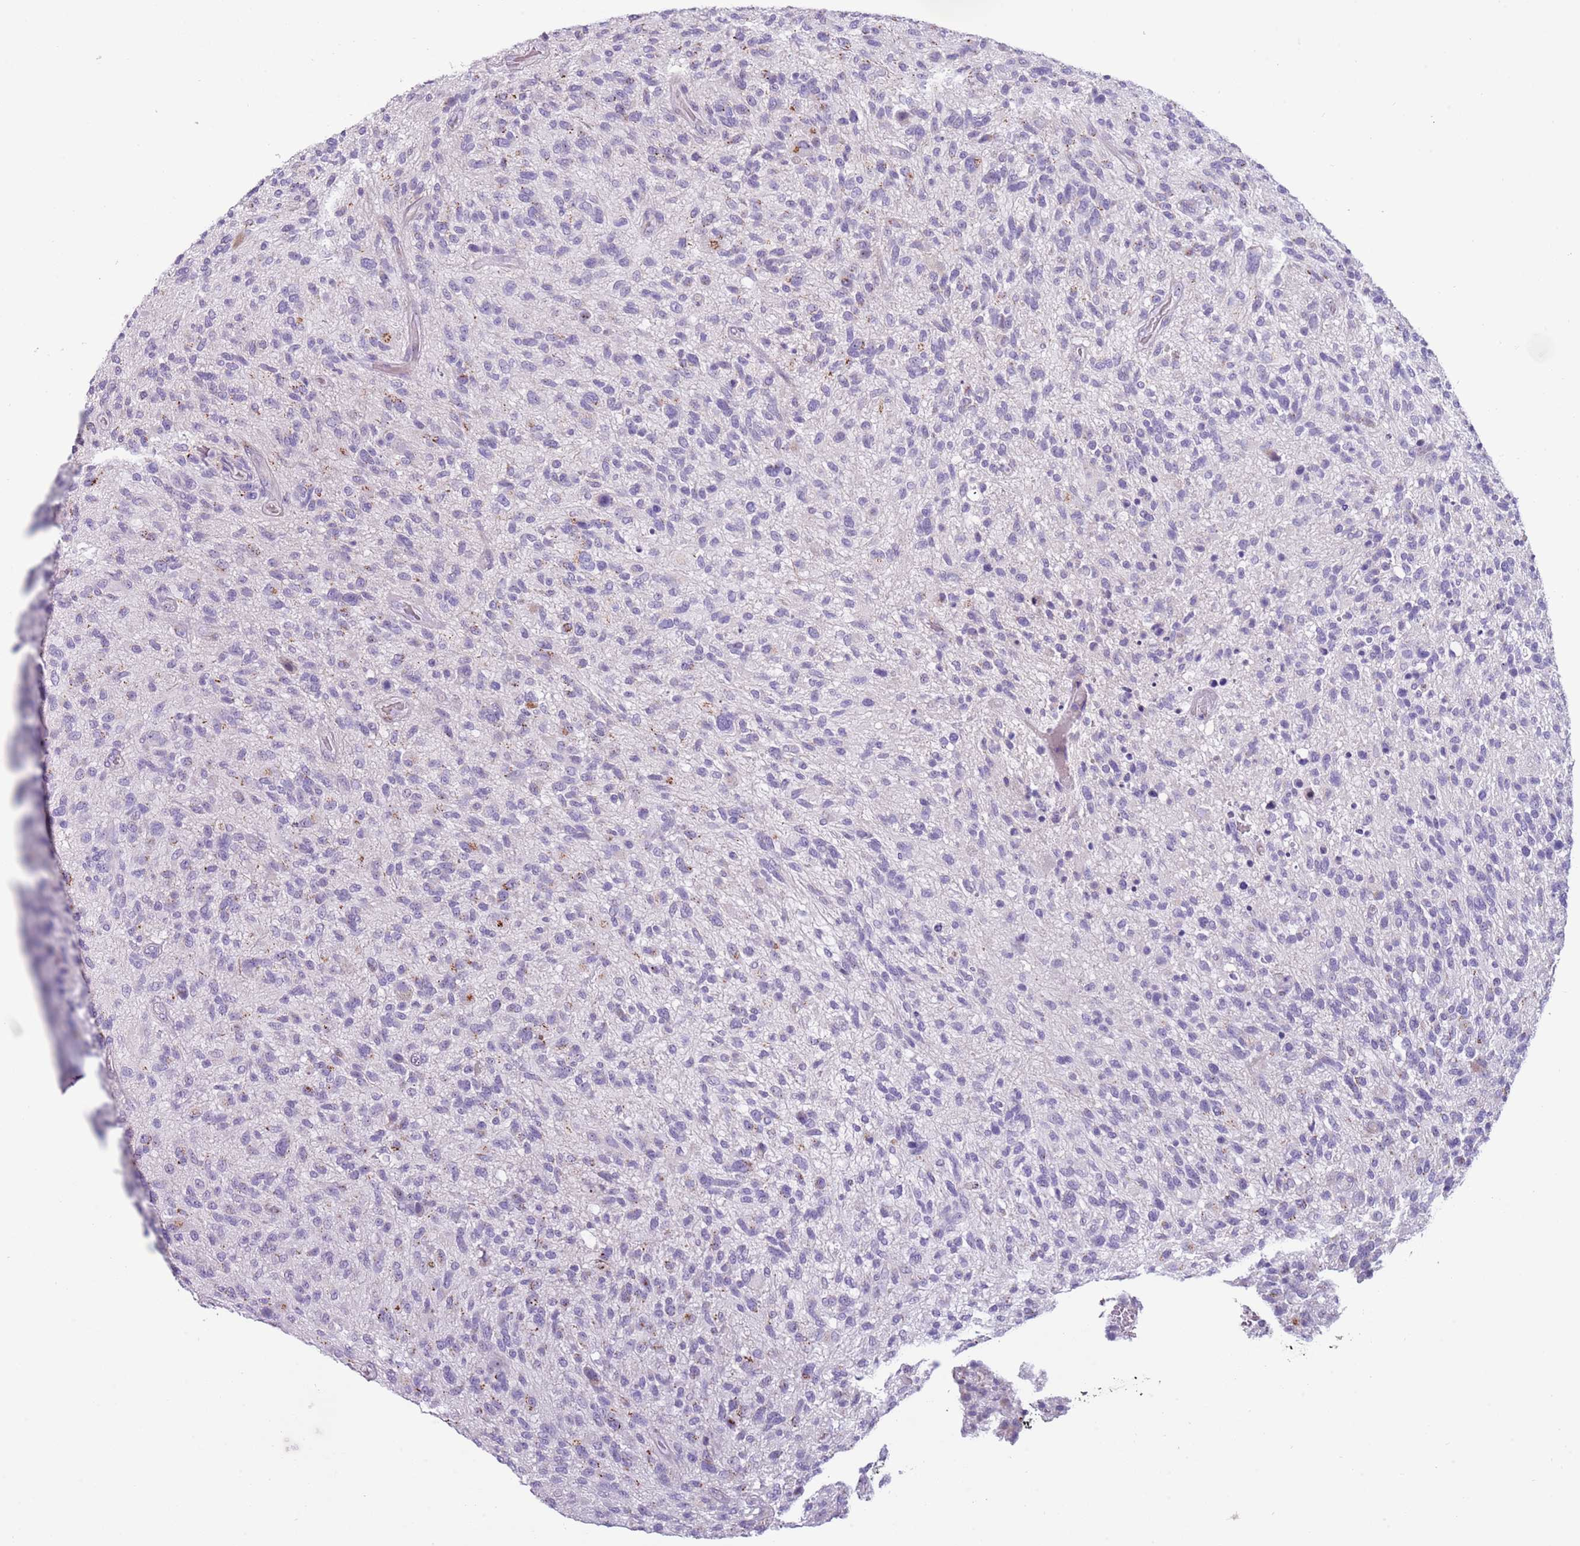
{"staining": {"intensity": "weak", "quantity": "<25%", "location": "cytoplasmic/membranous"}, "tissue": "glioma", "cell_type": "Tumor cells", "image_type": "cancer", "snomed": [{"axis": "morphology", "description": "Glioma, malignant, High grade"}, {"axis": "topography", "description": "Brain"}], "caption": "High power microscopy micrograph of an immunohistochemistry micrograph of malignant glioma (high-grade), revealing no significant positivity in tumor cells.", "gene": "NBPF6", "patient": {"sex": "male", "age": 47}}